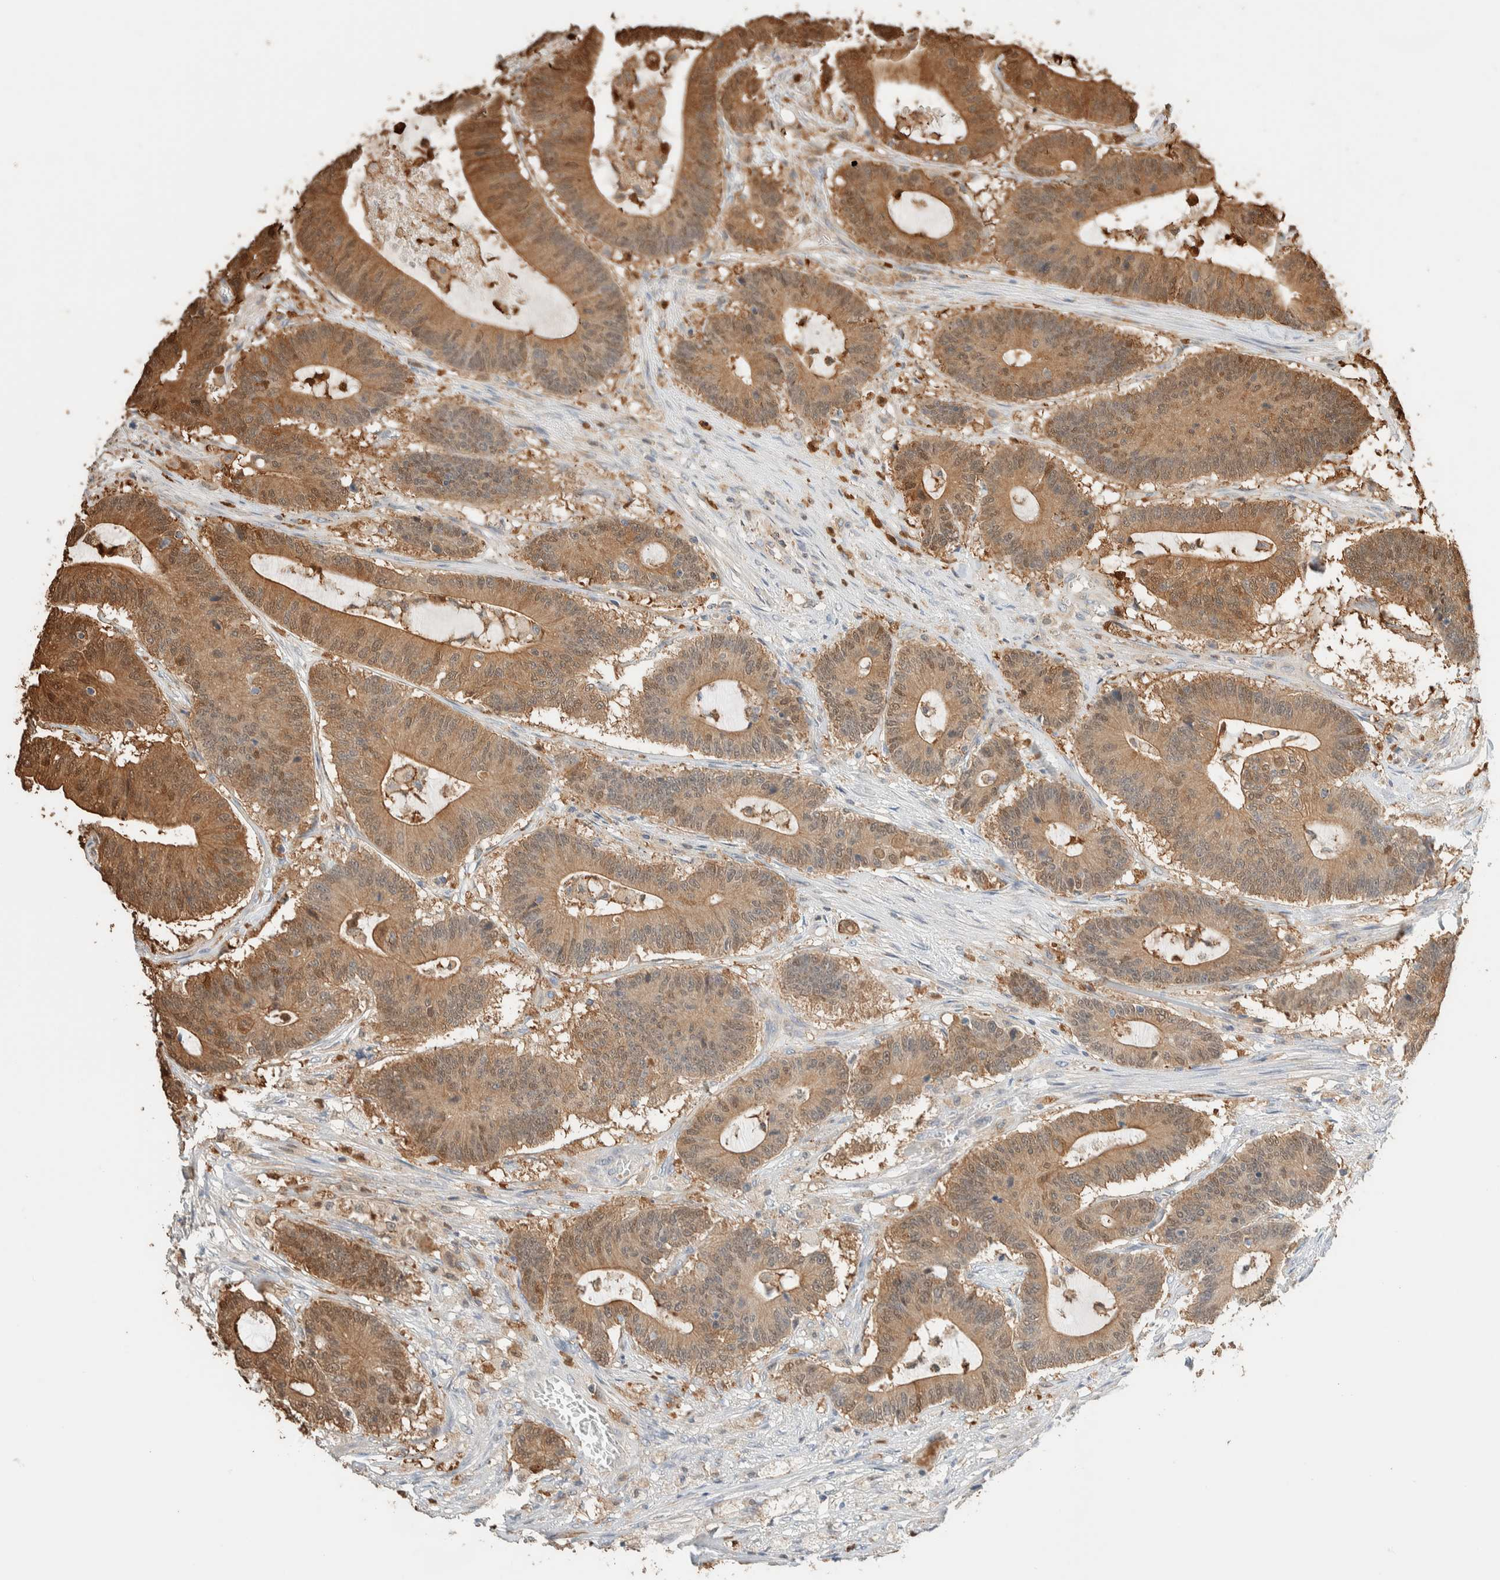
{"staining": {"intensity": "moderate", "quantity": ">75%", "location": "cytoplasmic/membranous,nuclear"}, "tissue": "colorectal cancer", "cell_type": "Tumor cells", "image_type": "cancer", "snomed": [{"axis": "morphology", "description": "Adenocarcinoma, NOS"}, {"axis": "topography", "description": "Colon"}], "caption": "Immunohistochemical staining of human colorectal cancer reveals medium levels of moderate cytoplasmic/membranous and nuclear expression in about >75% of tumor cells.", "gene": "SETD4", "patient": {"sex": "female", "age": 84}}